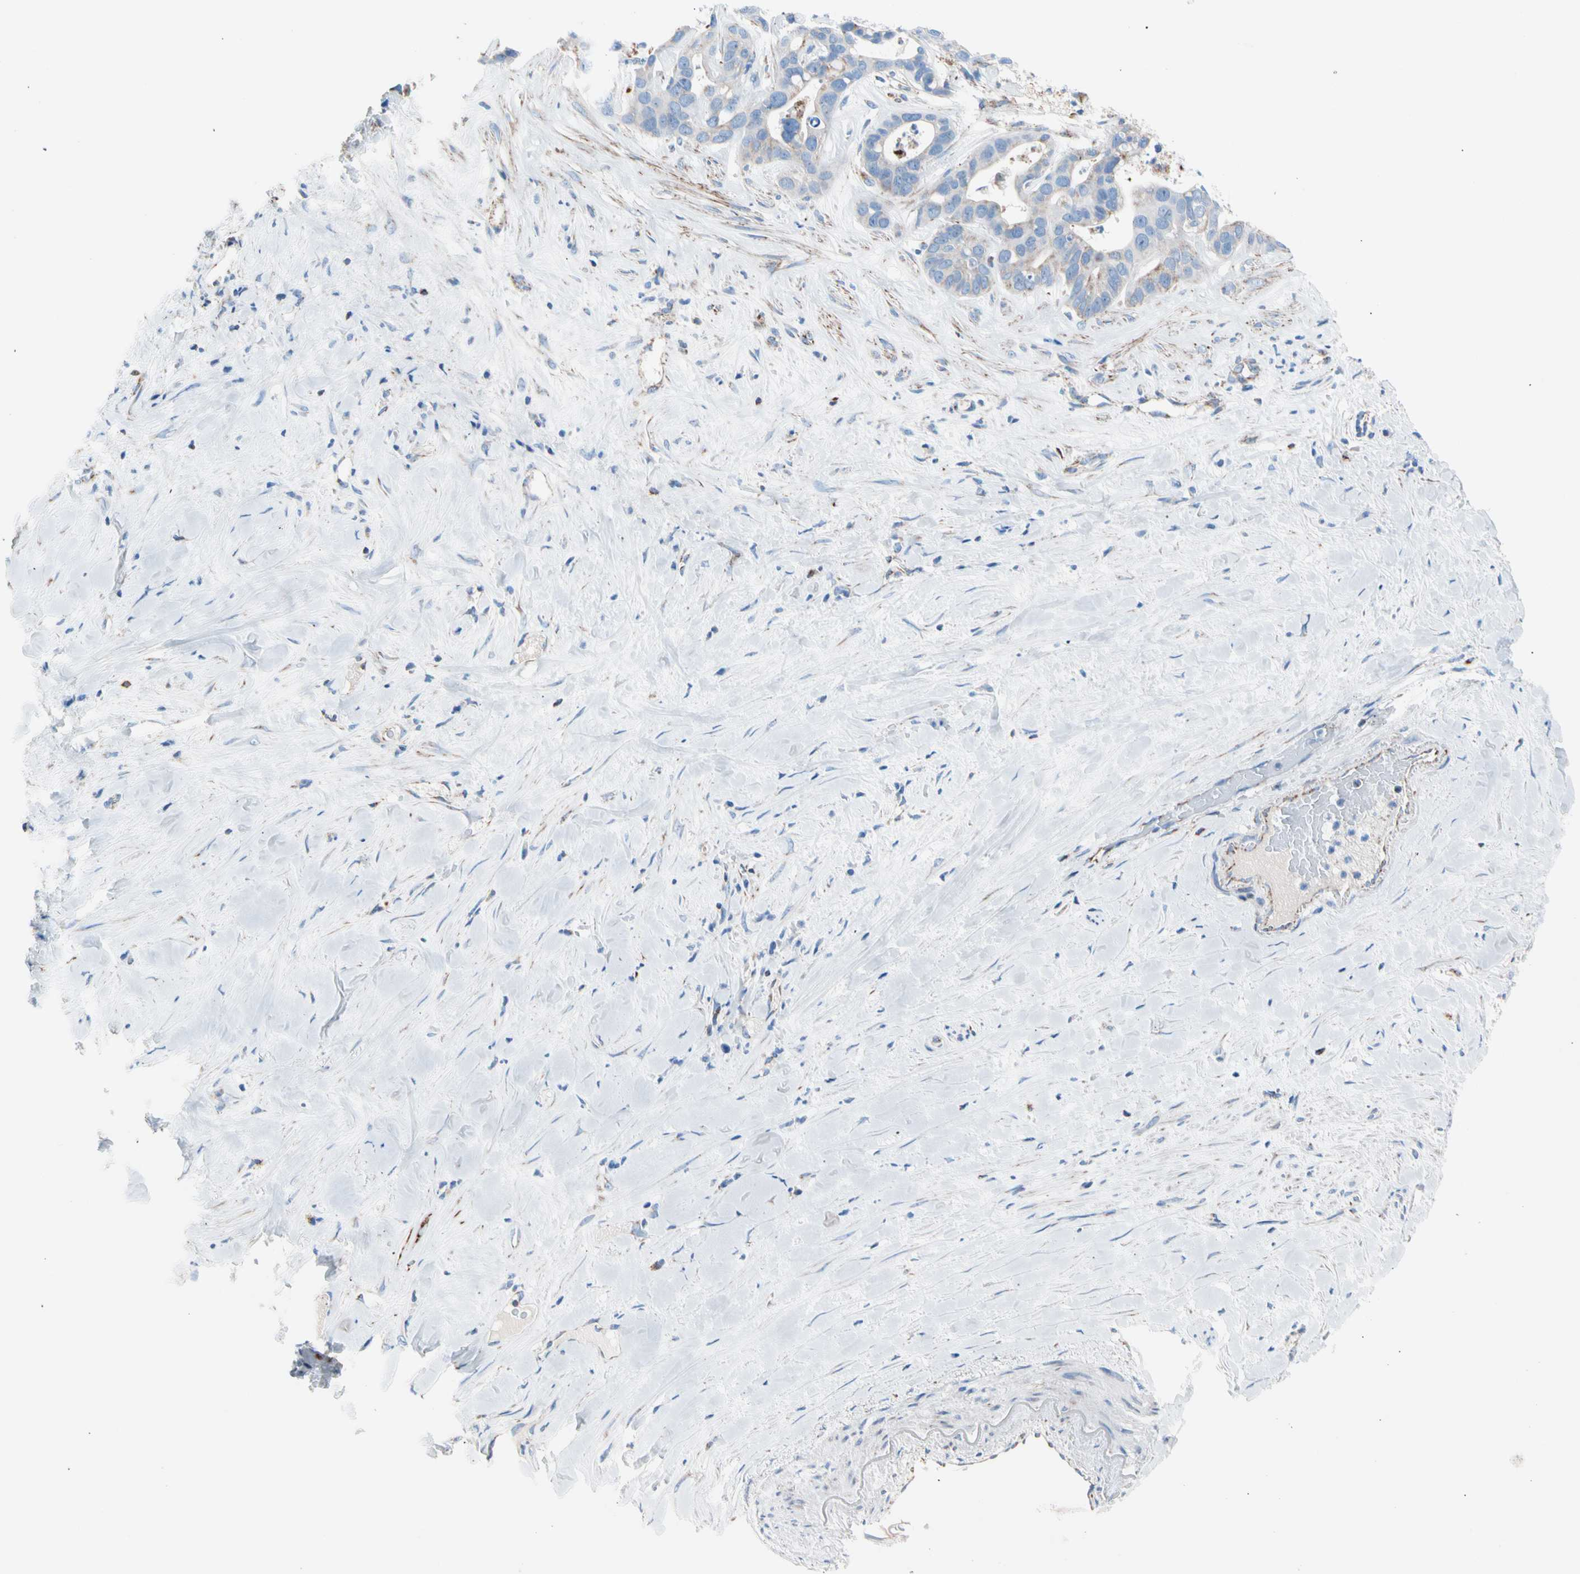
{"staining": {"intensity": "moderate", "quantity": "<25%", "location": "cytoplasmic/membranous"}, "tissue": "liver cancer", "cell_type": "Tumor cells", "image_type": "cancer", "snomed": [{"axis": "morphology", "description": "Cholangiocarcinoma"}, {"axis": "topography", "description": "Liver"}], "caption": "This is an image of IHC staining of liver cancer, which shows moderate staining in the cytoplasmic/membranous of tumor cells.", "gene": "HK1", "patient": {"sex": "female", "age": 65}}